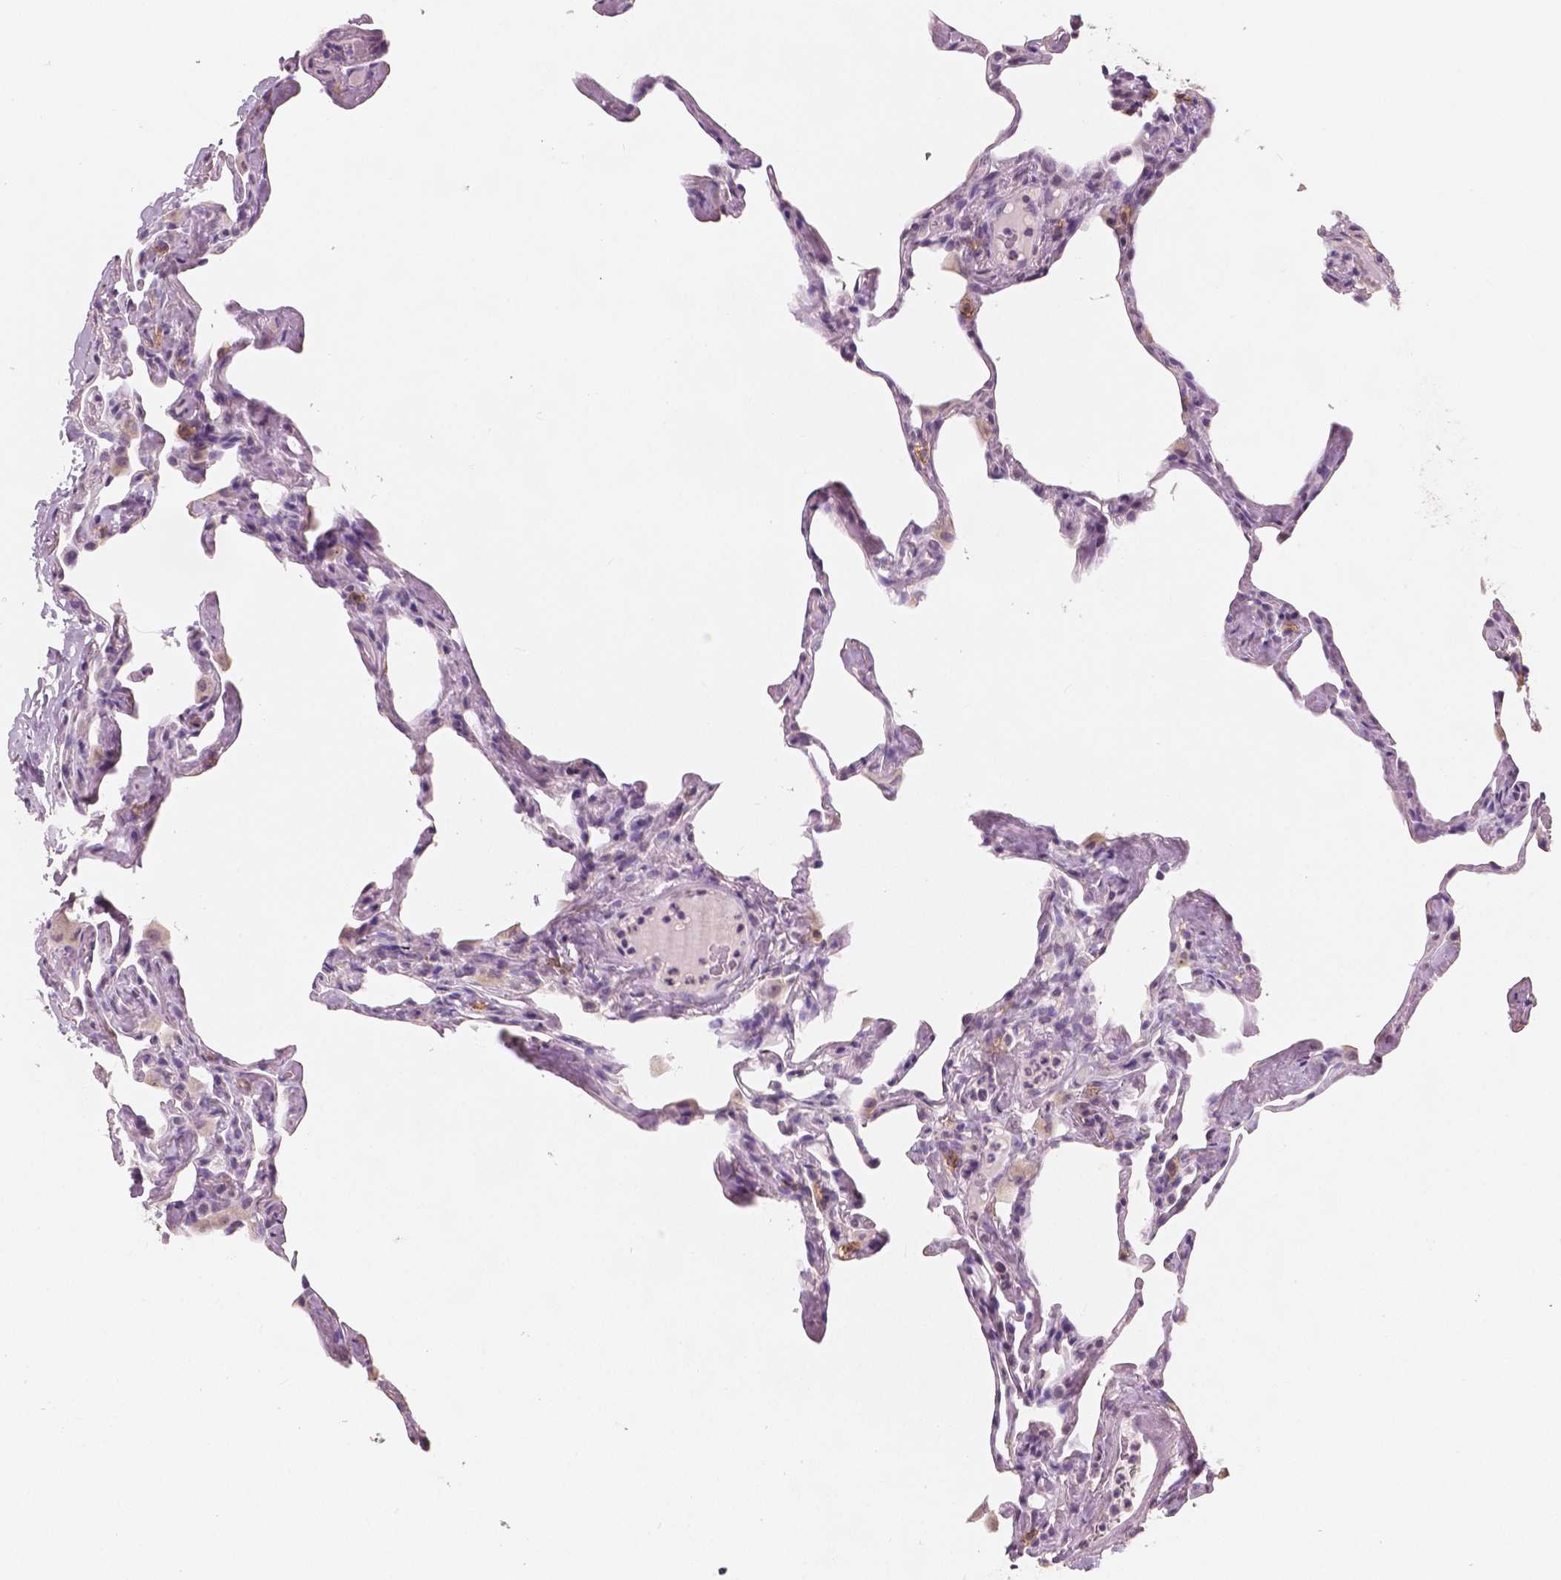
{"staining": {"intensity": "negative", "quantity": "none", "location": "none"}, "tissue": "lung", "cell_type": "Alveolar cells", "image_type": "normal", "snomed": [{"axis": "morphology", "description": "Normal tissue, NOS"}, {"axis": "topography", "description": "Lung"}], "caption": "Photomicrograph shows no significant protein positivity in alveolar cells of benign lung.", "gene": "KIT", "patient": {"sex": "male", "age": 65}}